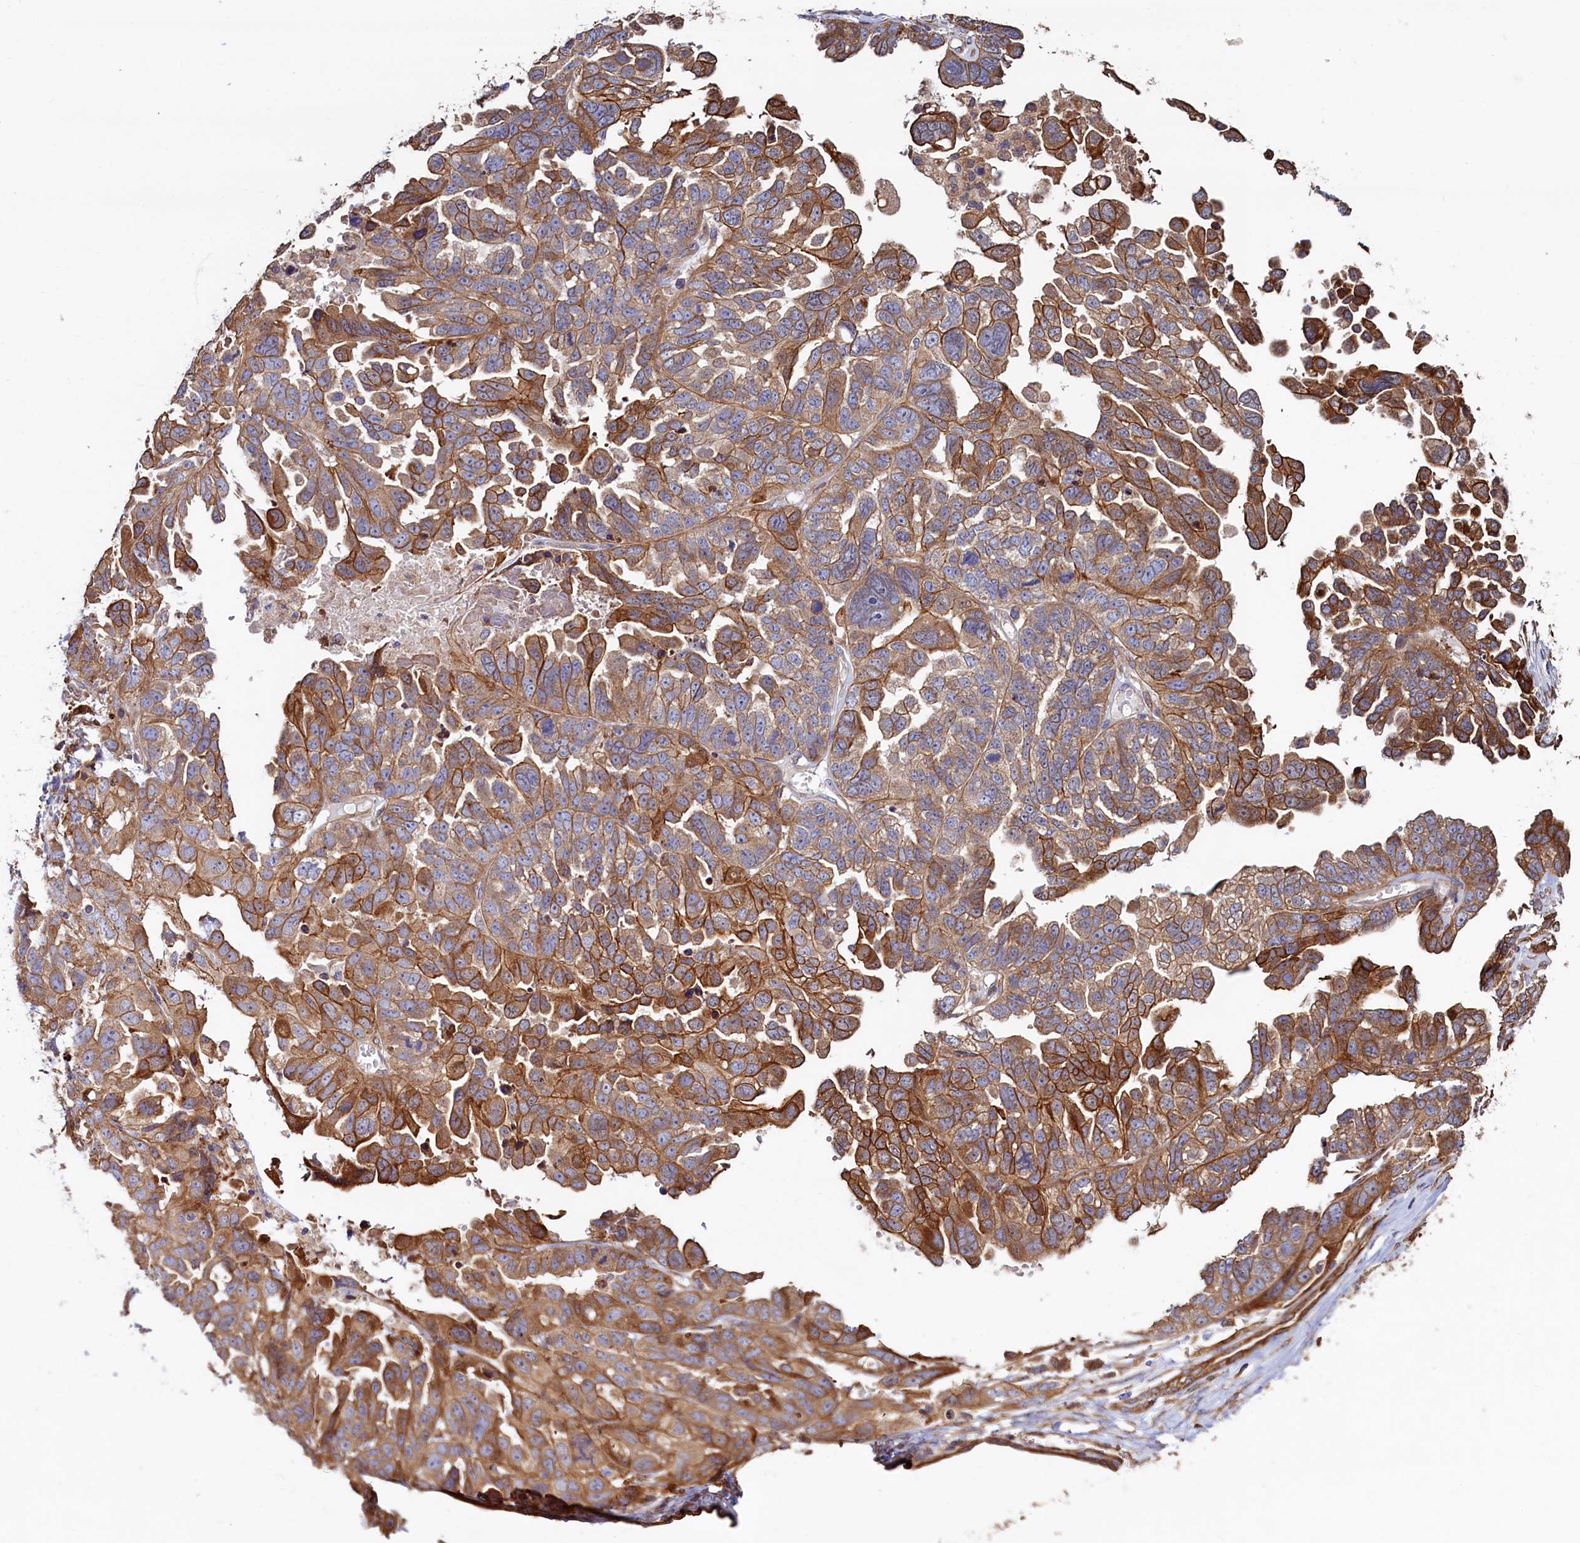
{"staining": {"intensity": "moderate", "quantity": ">75%", "location": "cytoplasmic/membranous"}, "tissue": "ovarian cancer", "cell_type": "Tumor cells", "image_type": "cancer", "snomed": [{"axis": "morphology", "description": "Cystadenocarcinoma, serous, NOS"}, {"axis": "topography", "description": "Ovary"}], "caption": "High-power microscopy captured an immunohistochemistry (IHC) image of ovarian cancer (serous cystadenocarcinoma), revealing moderate cytoplasmic/membranous expression in approximately >75% of tumor cells. Using DAB (3,3'-diaminobenzidine) (brown) and hematoxylin (blue) stains, captured at high magnification using brightfield microscopy.", "gene": "ATXN2L", "patient": {"sex": "female", "age": 79}}